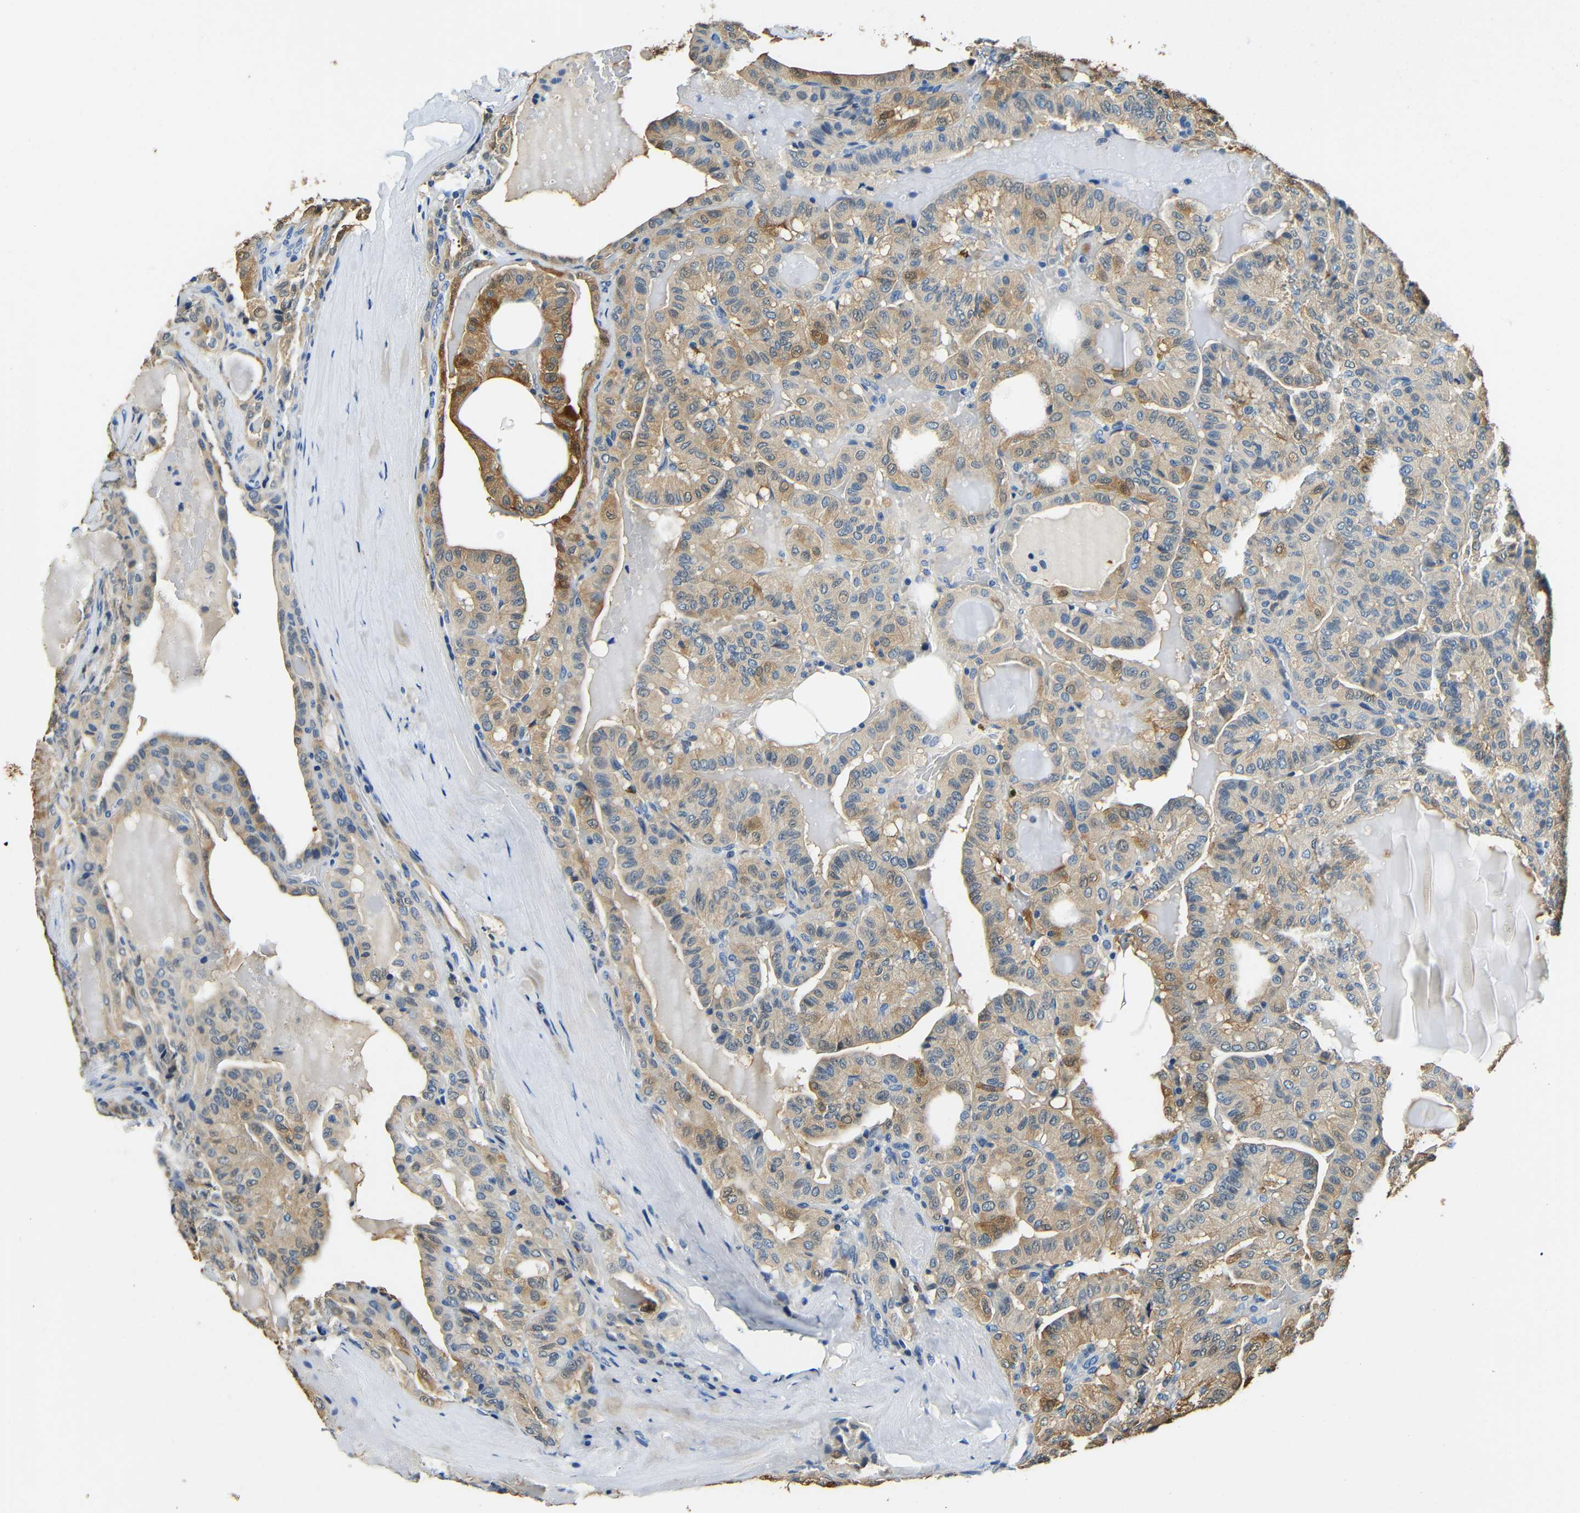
{"staining": {"intensity": "moderate", "quantity": "25%-75%", "location": "cytoplasmic/membranous"}, "tissue": "head and neck cancer", "cell_type": "Tumor cells", "image_type": "cancer", "snomed": [{"axis": "morphology", "description": "Squamous cell carcinoma, NOS"}, {"axis": "topography", "description": "Oral tissue"}, {"axis": "topography", "description": "Head-Neck"}], "caption": "Immunohistochemical staining of head and neck cancer shows moderate cytoplasmic/membranous protein expression in approximately 25%-75% of tumor cells.", "gene": "FMO5", "patient": {"sex": "female", "age": 50}}